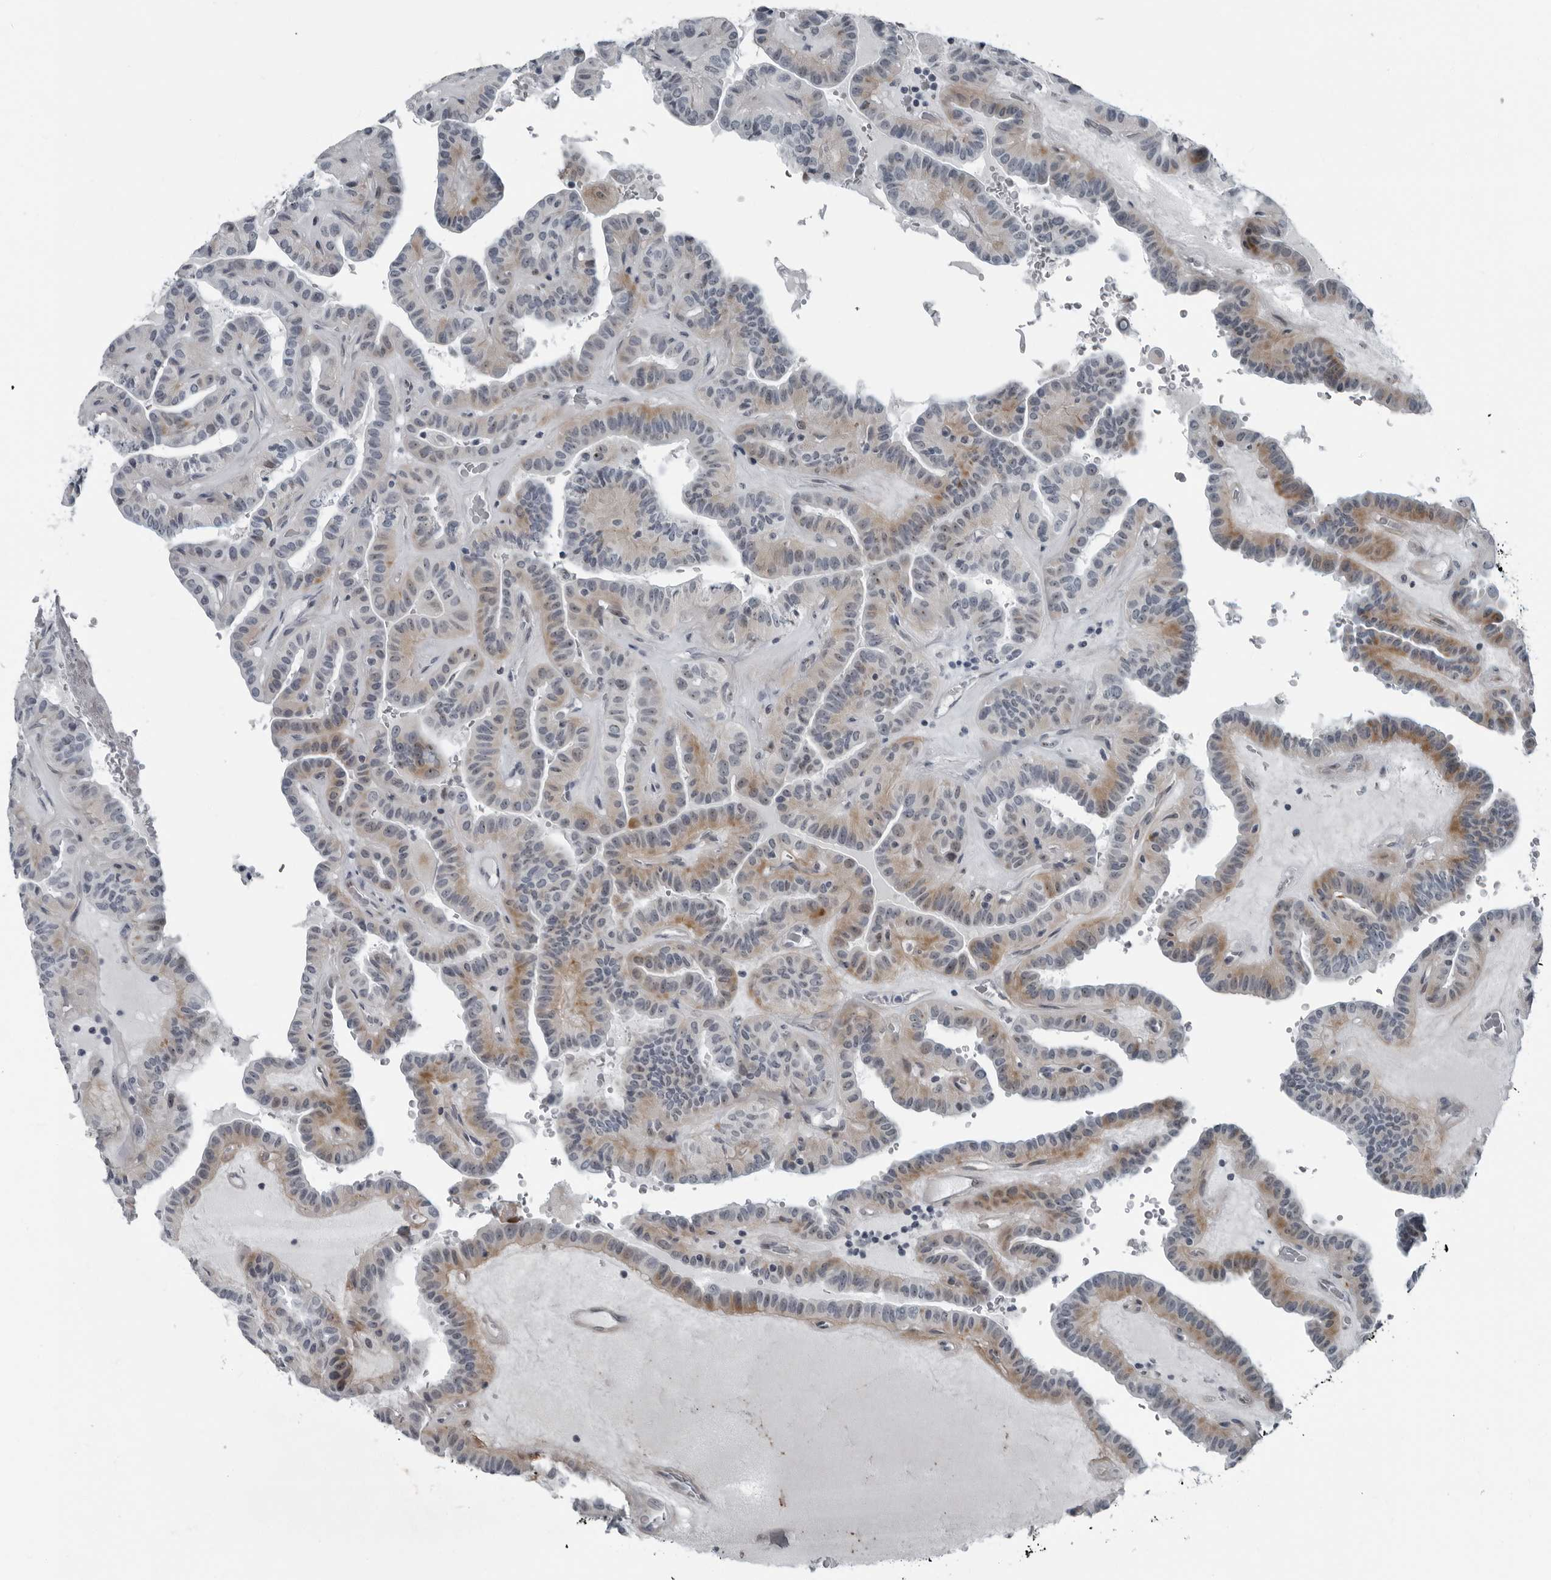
{"staining": {"intensity": "moderate", "quantity": "25%-75%", "location": "cytoplasmic/membranous"}, "tissue": "thyroid cancer", "cell_type": "Tumor cells", "image_type": "cancer", "snomed": [{"axis": "morphology", "description": "Papillary adenocarcinoma, NOS"}, {"axis": "topography", "description": "Thyroid gland"}], "caption": "There is medium levels of moderate cytoplasmic/membranous staining in tumor cells of thyroid cancer (papillary adenocarcinoma), as demonstrated by immunohistochemical staining (brown color).", "gene": "PDCD11", "patient": {"sex": "male", "age": 77}}